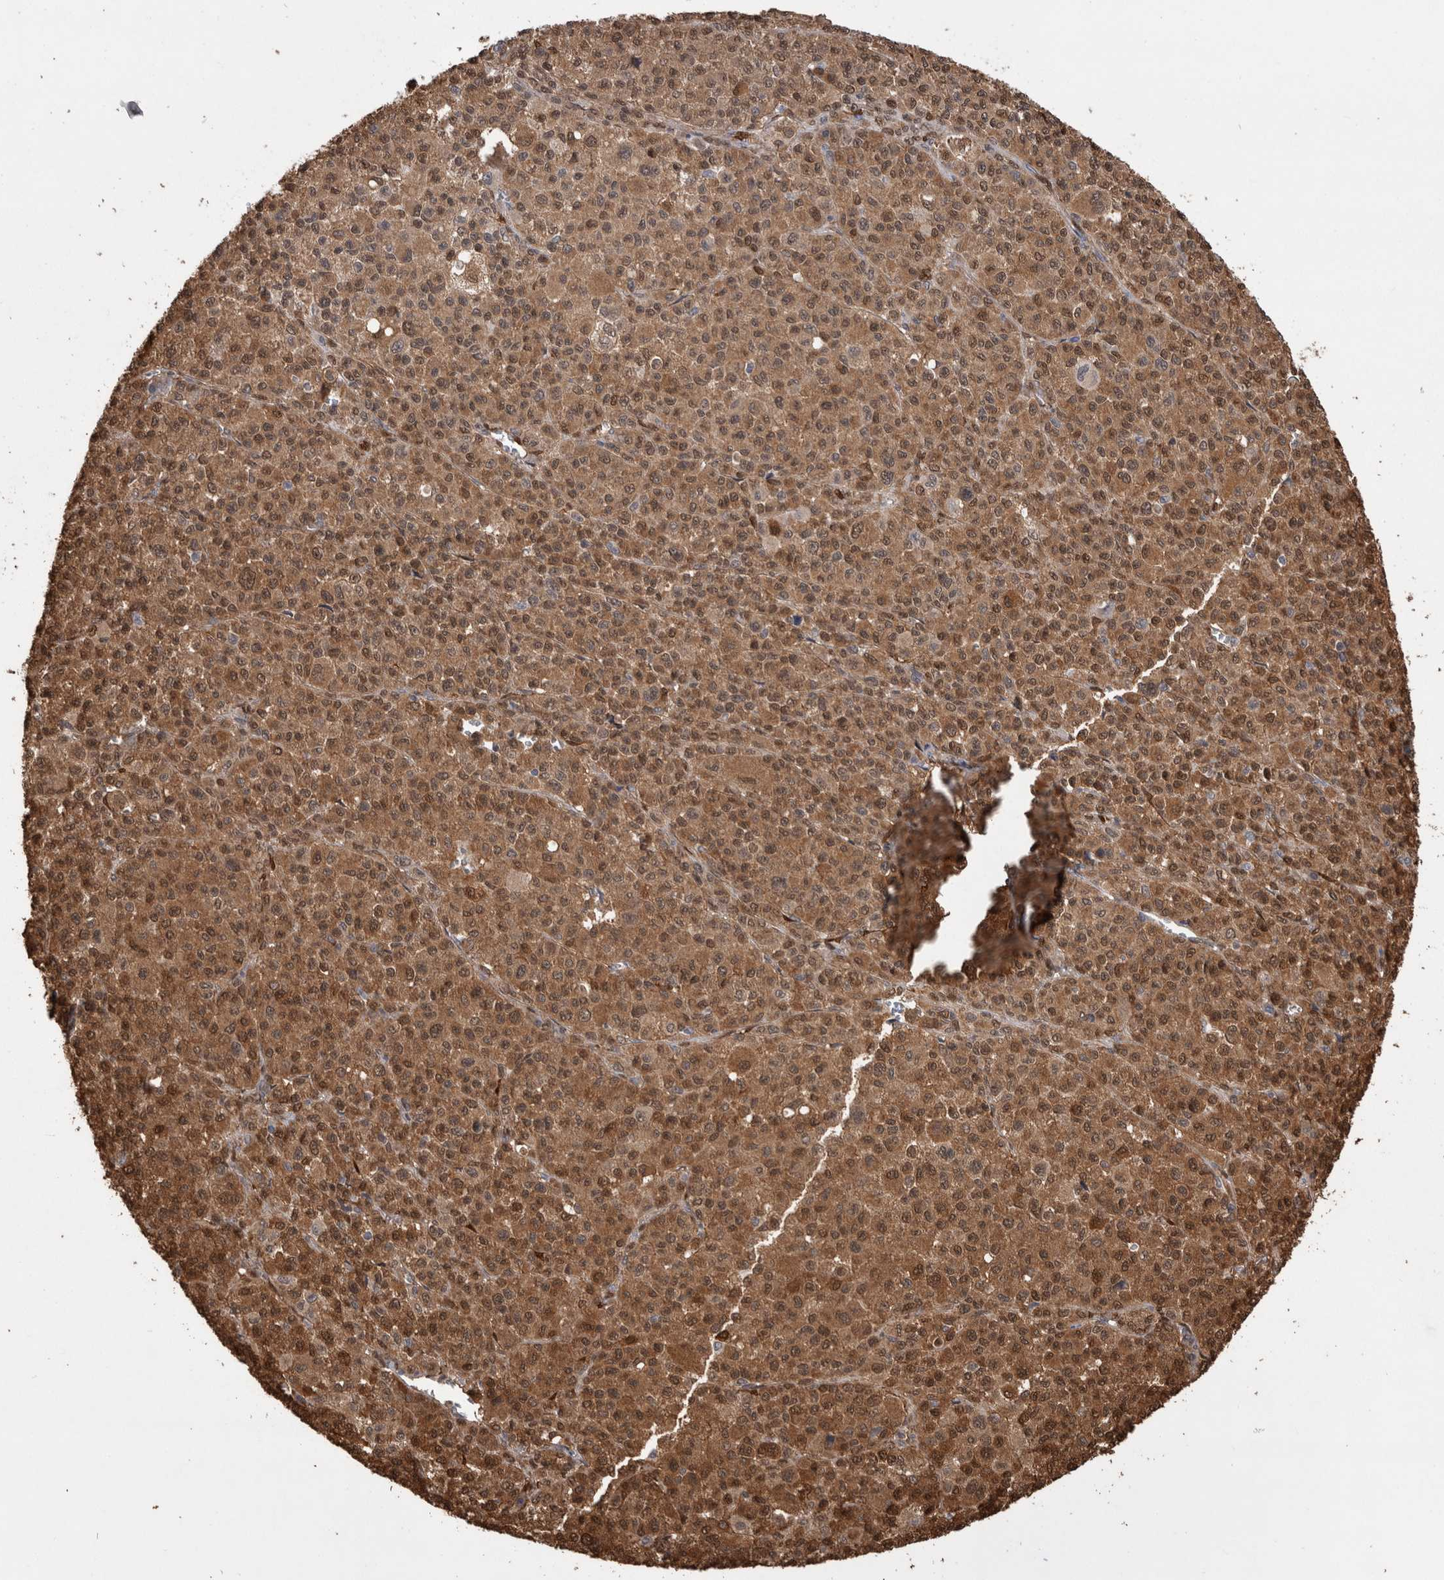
{"staining": {"intensity": "moderate", "quantity": ">75%", "location": "cytoplasmic/membranous,nuclear"}, "tissue": "melanoma", "cell_type": "Tumor cells", "image_type": "cancer", "snomed": [{"axis": "morphology", "description": "Malignant melanoma, Metastatic site"}, {"axis": "topography", "description": "Skin"}], "caption": "An image of human melanoma stained for a protein demonstrates moderate cytoplasmic/membranous and nuclear brown staining in tumor cells.", "gene": "LXN", "patient": {"sex": "female", "age": 74}}